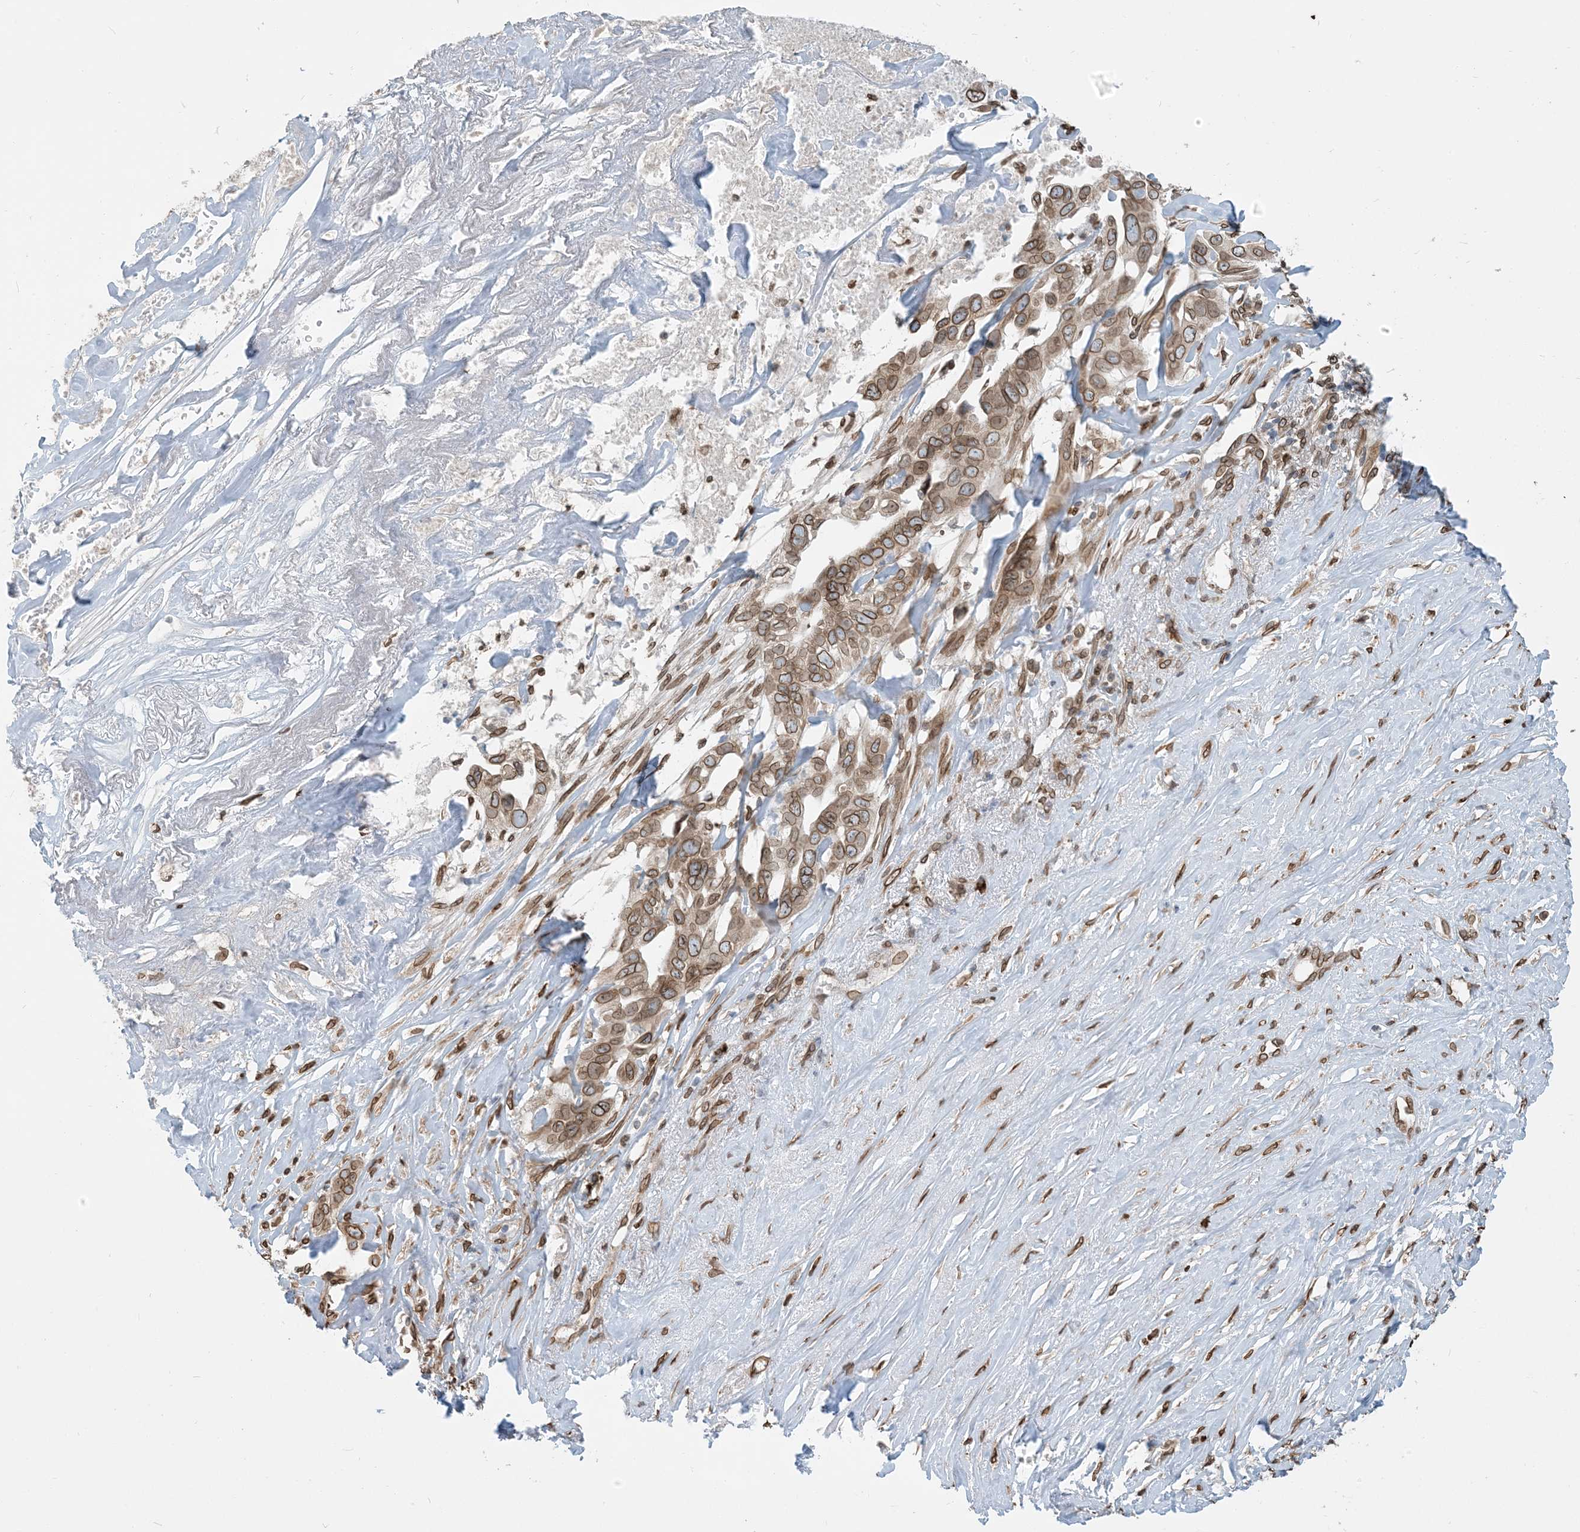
{"staining": {"intensity": "moderate", "quantity": ">75%", "location": "cytoplasmic/membranous,nuclear"}, "tissue": "liver cancer", "cell_type": "Tumor cells", "image_type": "cancer", "snomed": [{"axis": "morphology", "description": "Cholangiocarcinoma"}, {"axis": "topography", "description": "Liver"}], "caption": "Approximately >75% of tumor cells in human cholangiocarcinoma (liver) display moderate cytoplasmic/membranous and nuclear protein expression as visualized by brown immunohistochemical staining.", "gene": "WWP1", "patient": {"sex": "female", "age": 79}}